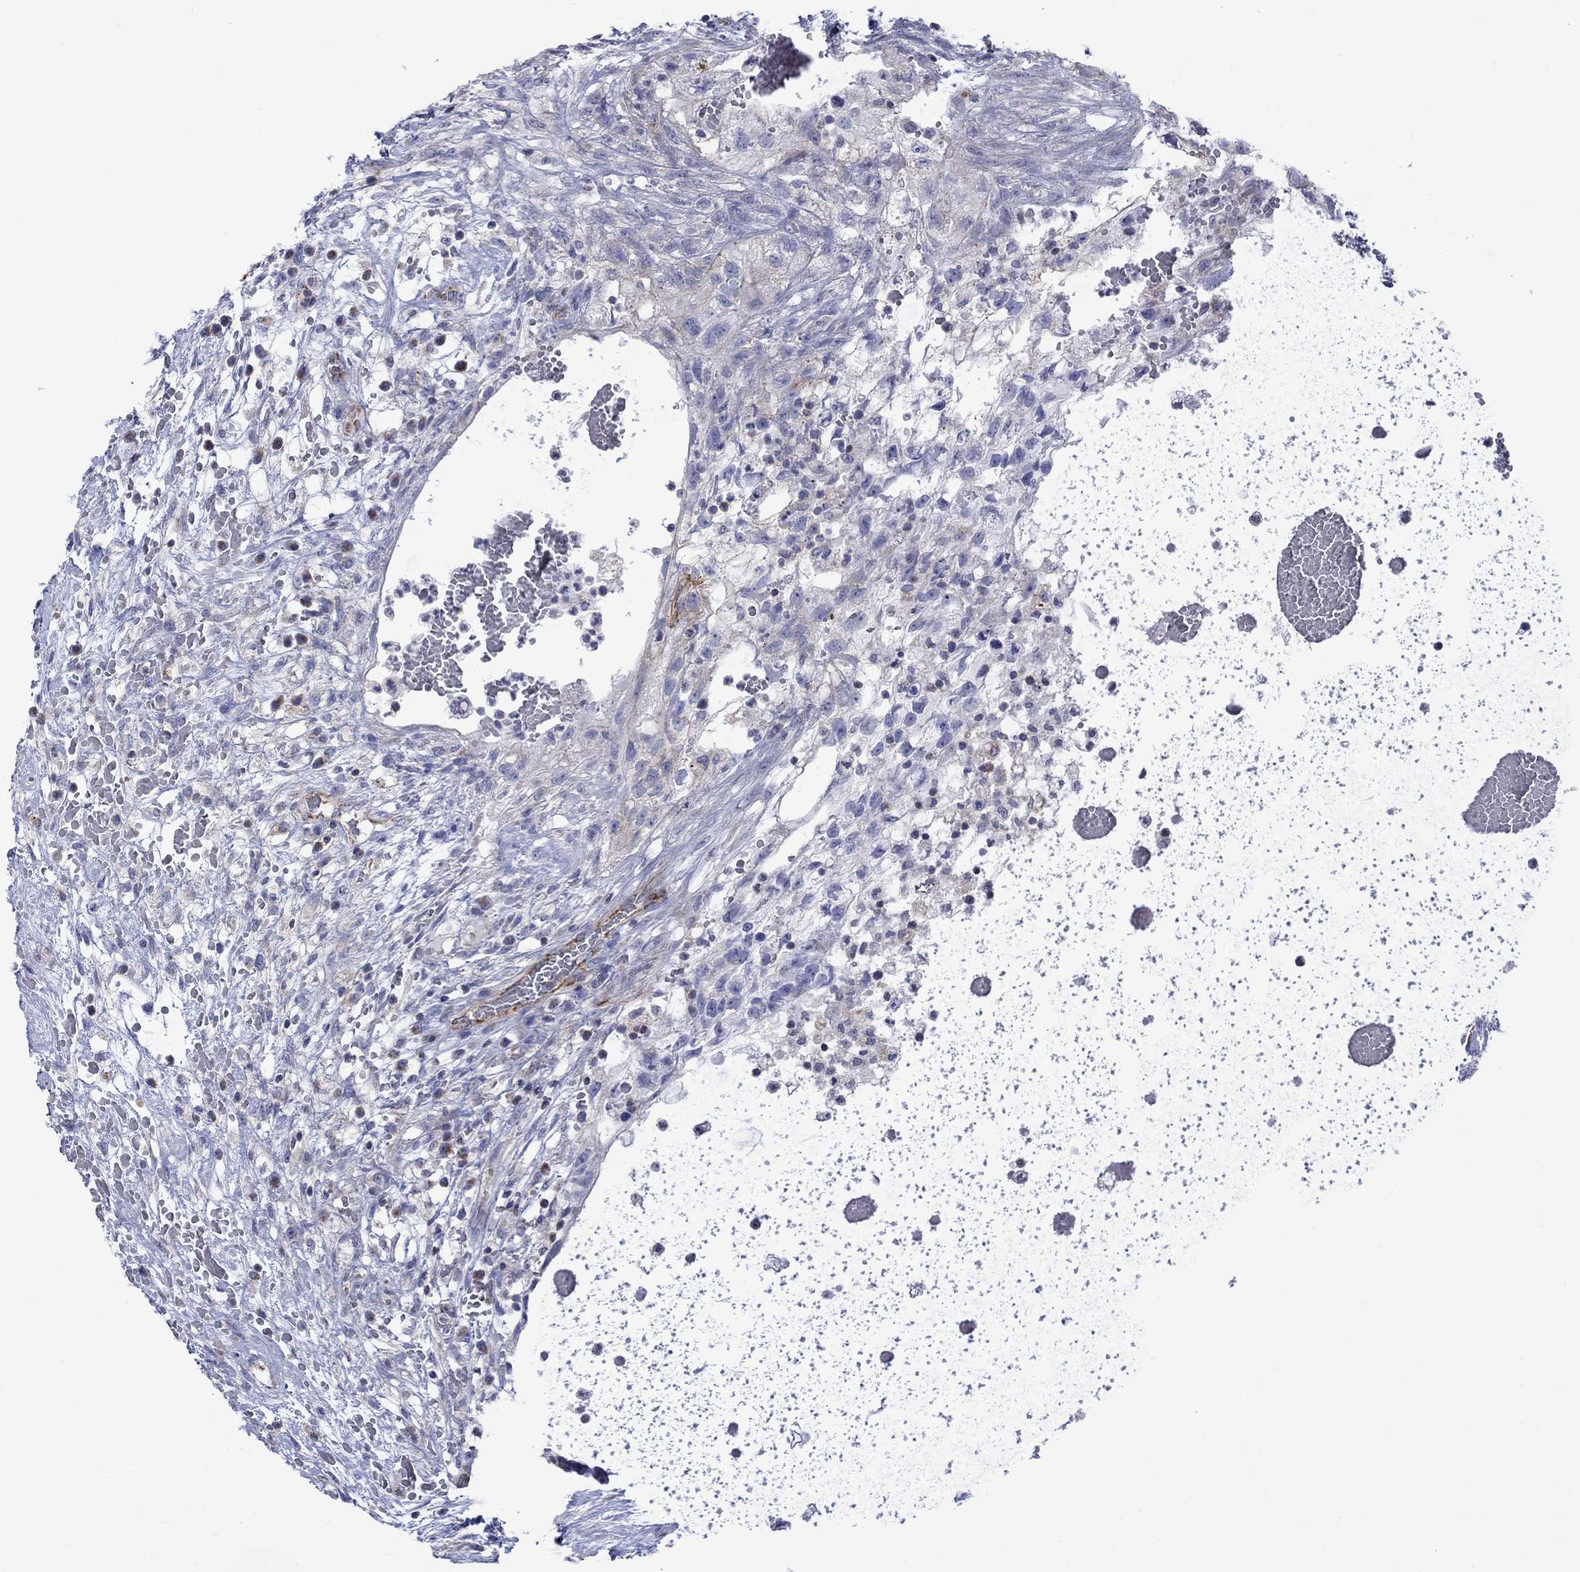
{"staining": {"intensity": "negative", "quantity": "none", "location": "none"}, "tissue": "testis cancer", "cell_type": "Tumor cells", "image_type": "cancer", "snomed": [{"axis": "morphology", "description": "Normal tissue, NOS"}, {"axis": "morphology", "description": "Carcinoma, Embryonal, NOS"}, {"axis": "topography", "description": "Testis"}, {"axis": "topography", "description": "Epididymis"}], "caption": "Immunohistochemistry (IHC) image of testis cancer (embryonal carcinoma) stained for a protein (brown), which demonstrates no staining in tumor cells. Nuclei are stained in blue.", "gene": "CISD1", "patient": {"sex": "male", "age": 32}}